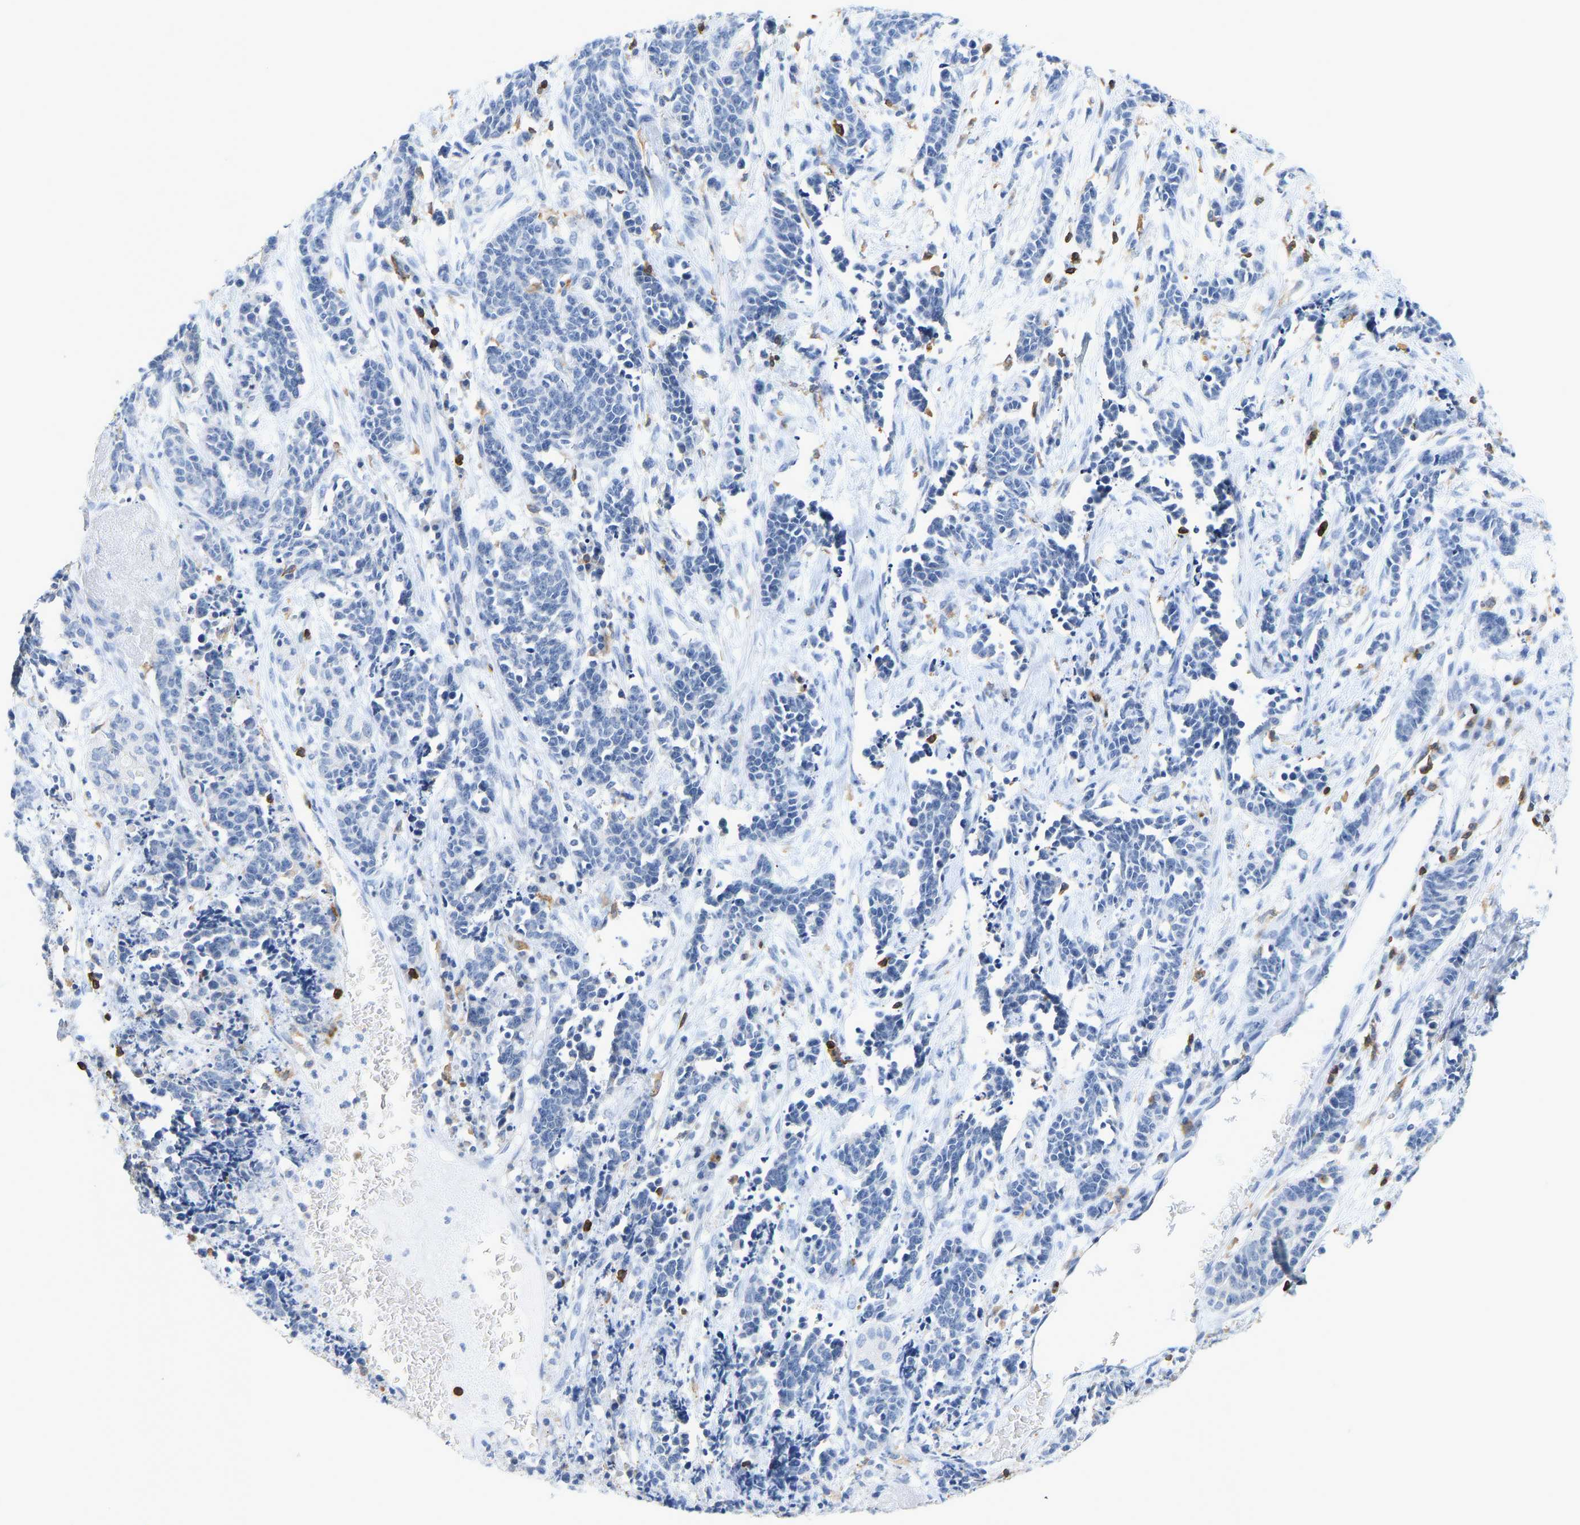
{"staining": {"intensity": "negative", "quantity": "none", "location": "none"}, "tissue": "cervical cancer", "cell_type": "Tumor cells", "image_type": "cancer", "snomed": [{"axis": "morphology", "description": "Squamous cell carcinoma, NOS"}, {"axis": "topography", "description": "Cervix"}], "caption": "This is an immunohistochemistry micrograph of human cervical squamous cell carcinoma. There is no staining in tumor cells.", "gene": "EVL", "patient": {"sex": "female", "age": 35}}